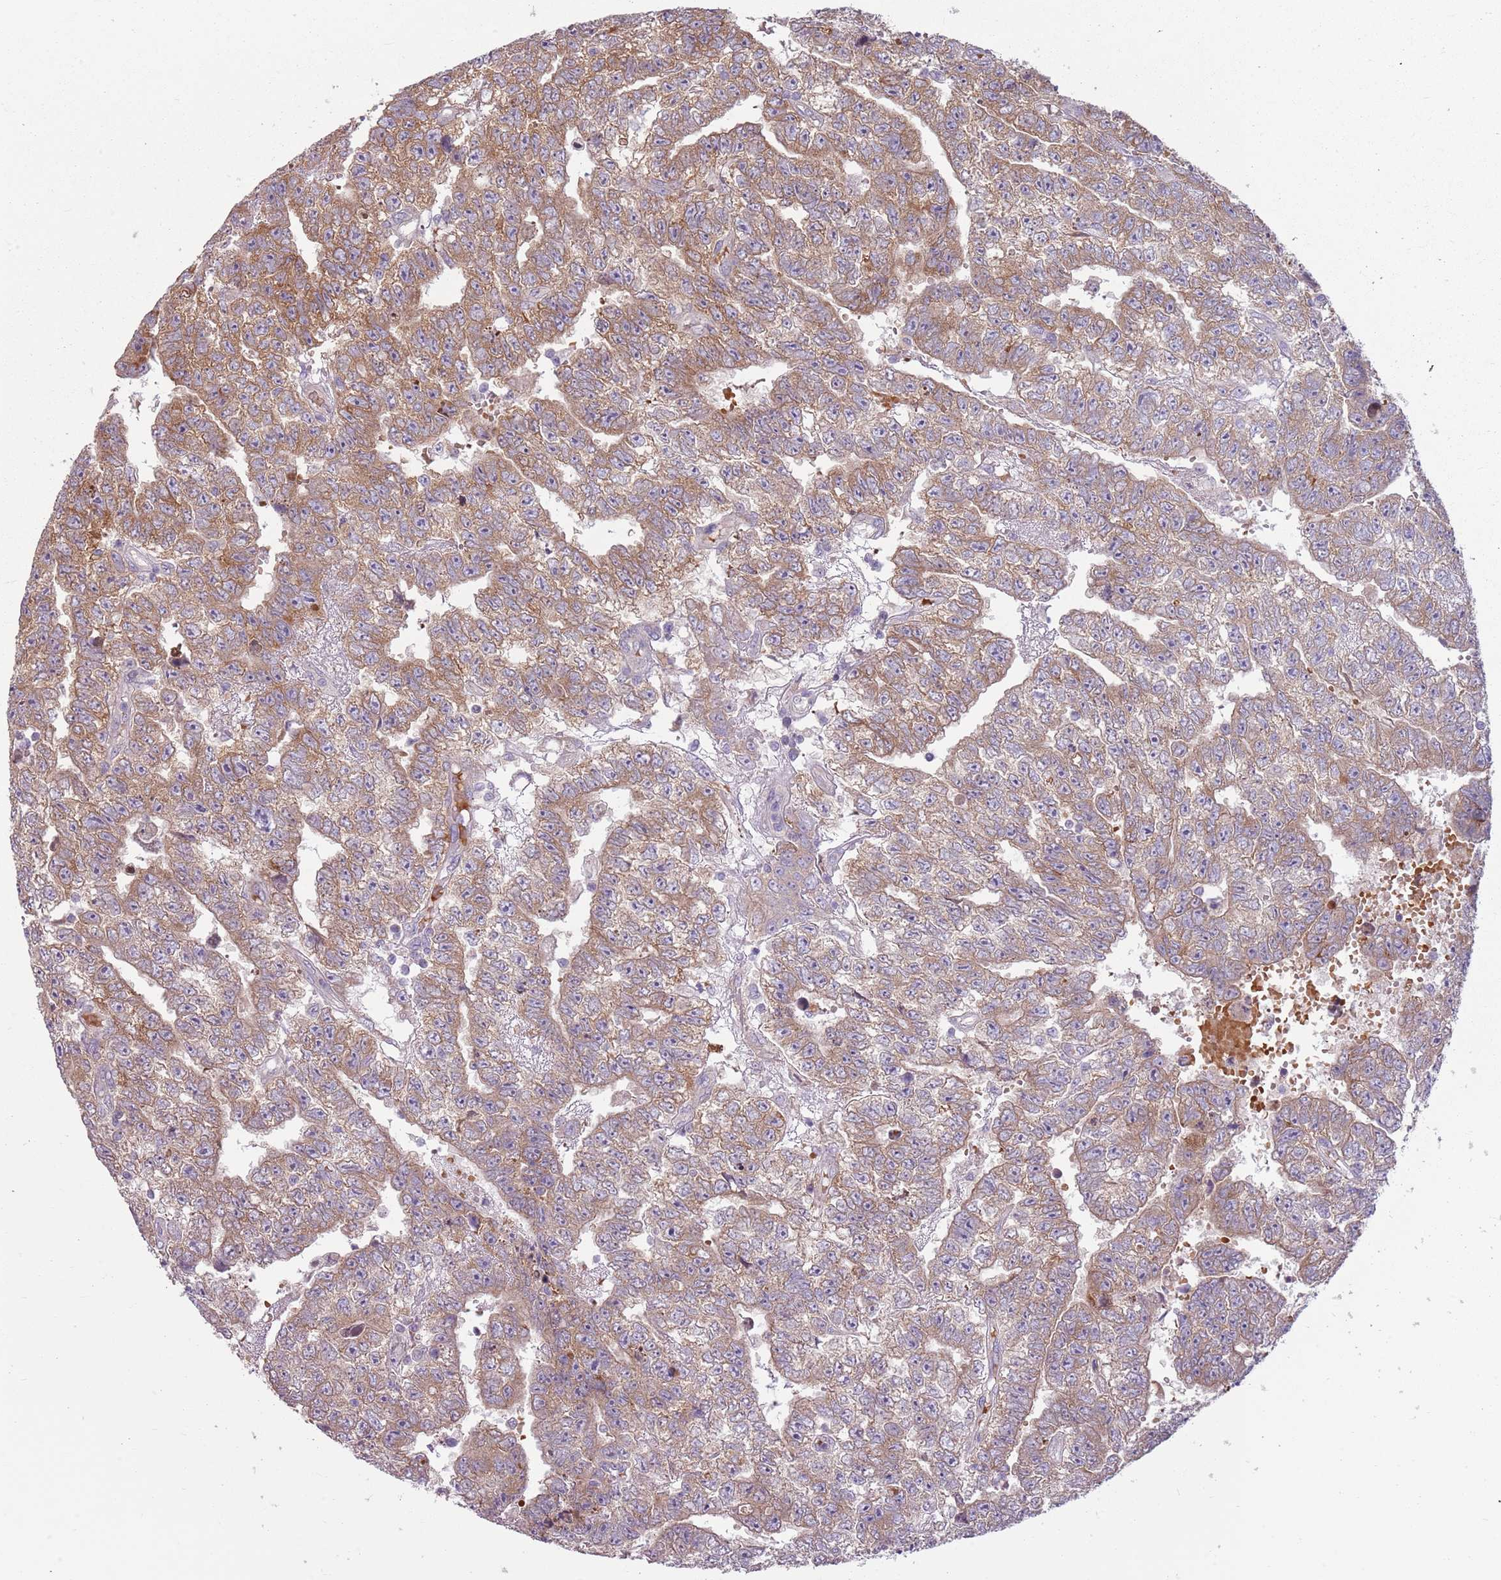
{"staining": {"intensity": "weak", "quantity": ">75%", "location": "cytoplasmic/membranous"}, "tissue": "testis cancer", "cell_type": "Tumor cells", "image_type": "cancer", "snomed": [{"axis": "morphology", "description": "Carcinoma, Embryonal, NOS"}, {"axis": "topography", "description": "Testis"}], "caption": "The photomicrograph reveals immunohistochemical staining of embryonal carcinoma (testis). There is weak cytoplasmic/membranous expression is appreciated in approximately >75% of tumor cells. Nuclei are stained in blue.", "gene": "HSPA14", "patient": {"sex": "male", "age": 25}}